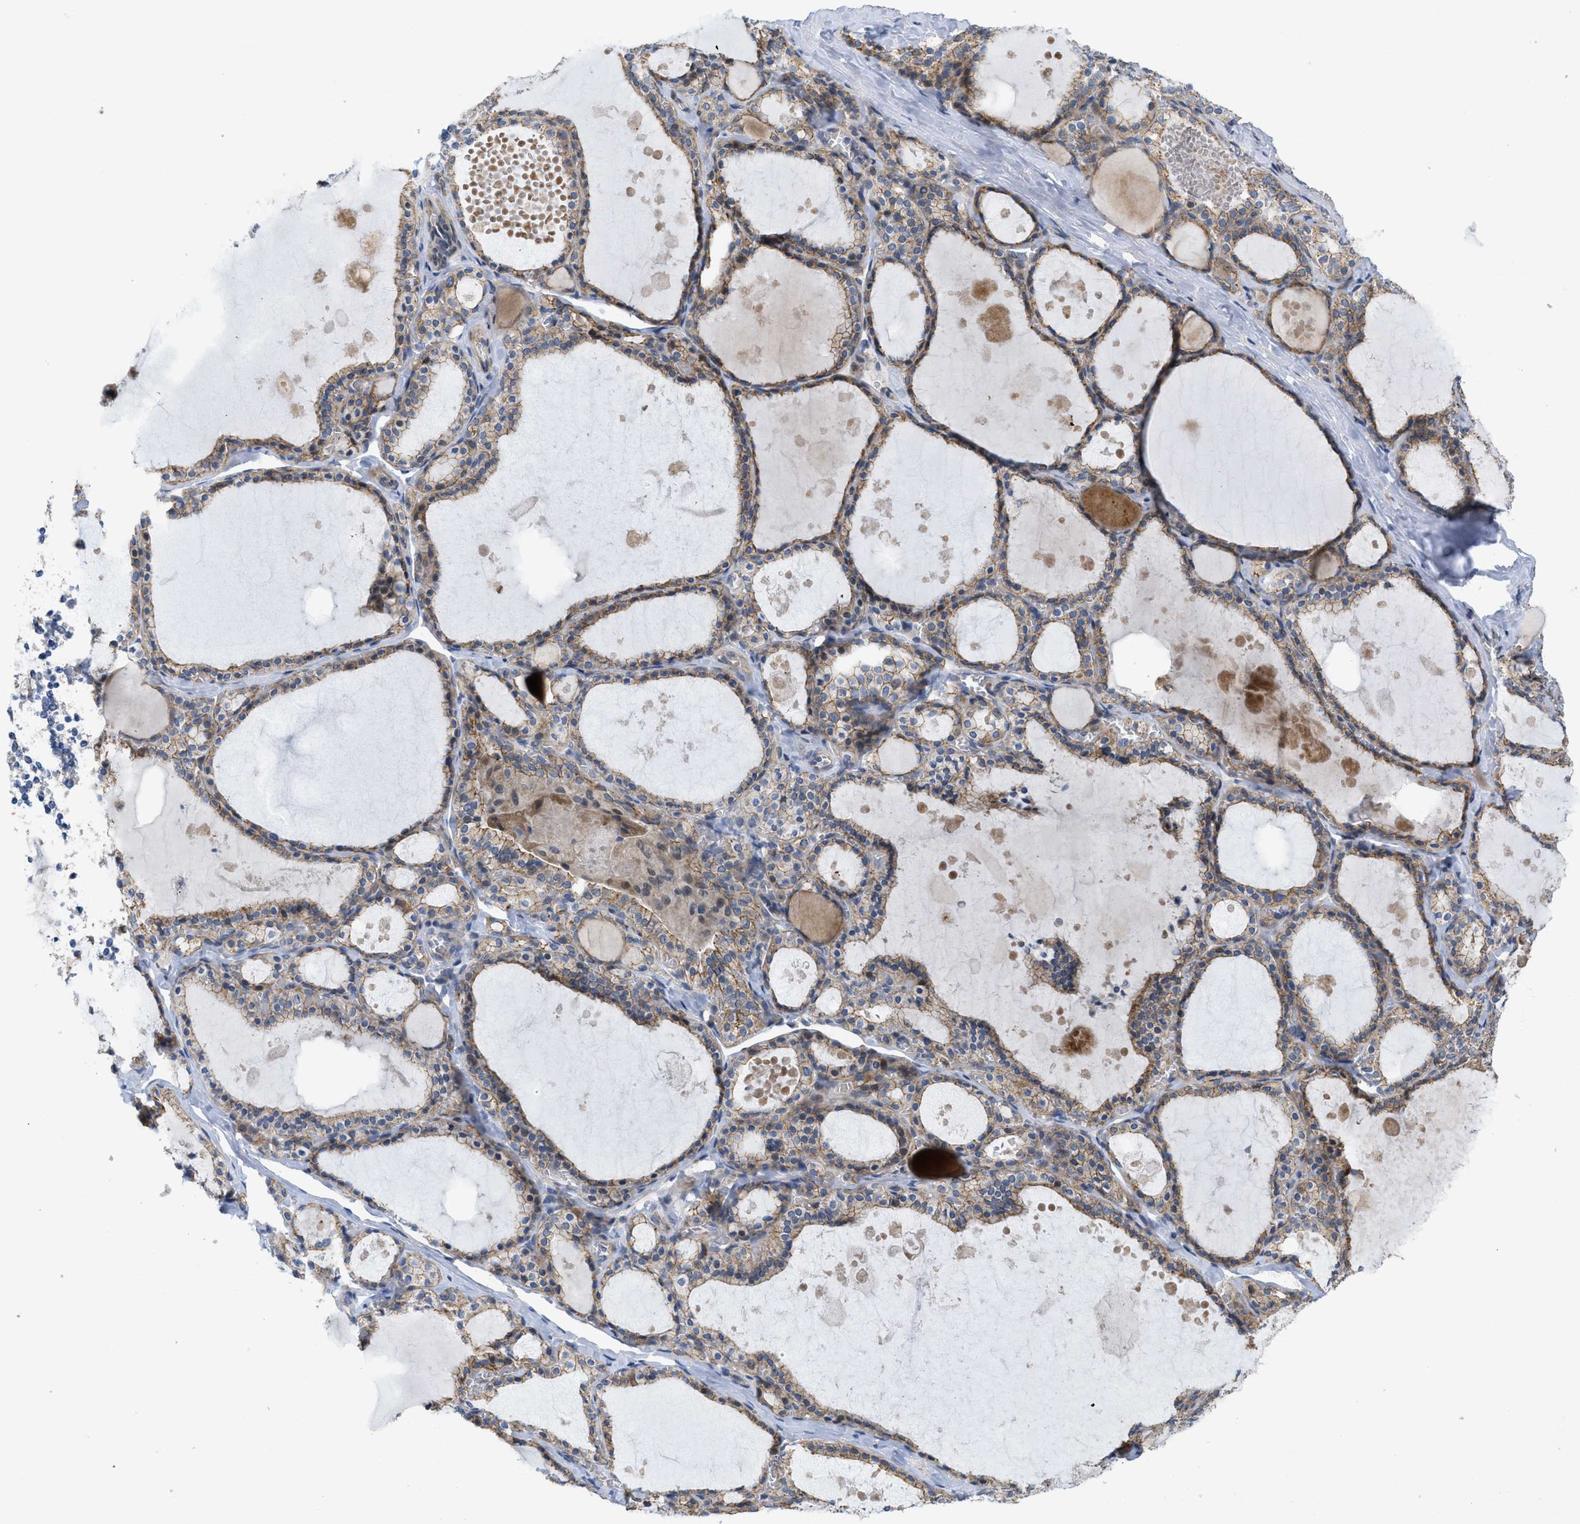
{"staining": {"intensity": "moderate", "quantity": ">75%", "location": "cytoplasmic/membranous"}, "tissue": "thyroid gland", "cell_type": "Glandular cells", "image_type": "normal", "snomed": [{"axis": "morphology", "description": "Normal tissue, NOS"}, {"axis": "topography", "description": "Thyroid gland"}], "caption": "Immunohistochemical staining of unremarkable thyroid gland exhibits >75% levels of moderate cytoplasmic/membranous protein positivity in about >75% of glandular cells.", "gene": "CDPF1", "patient": {"sex": "male", "age": 56}}